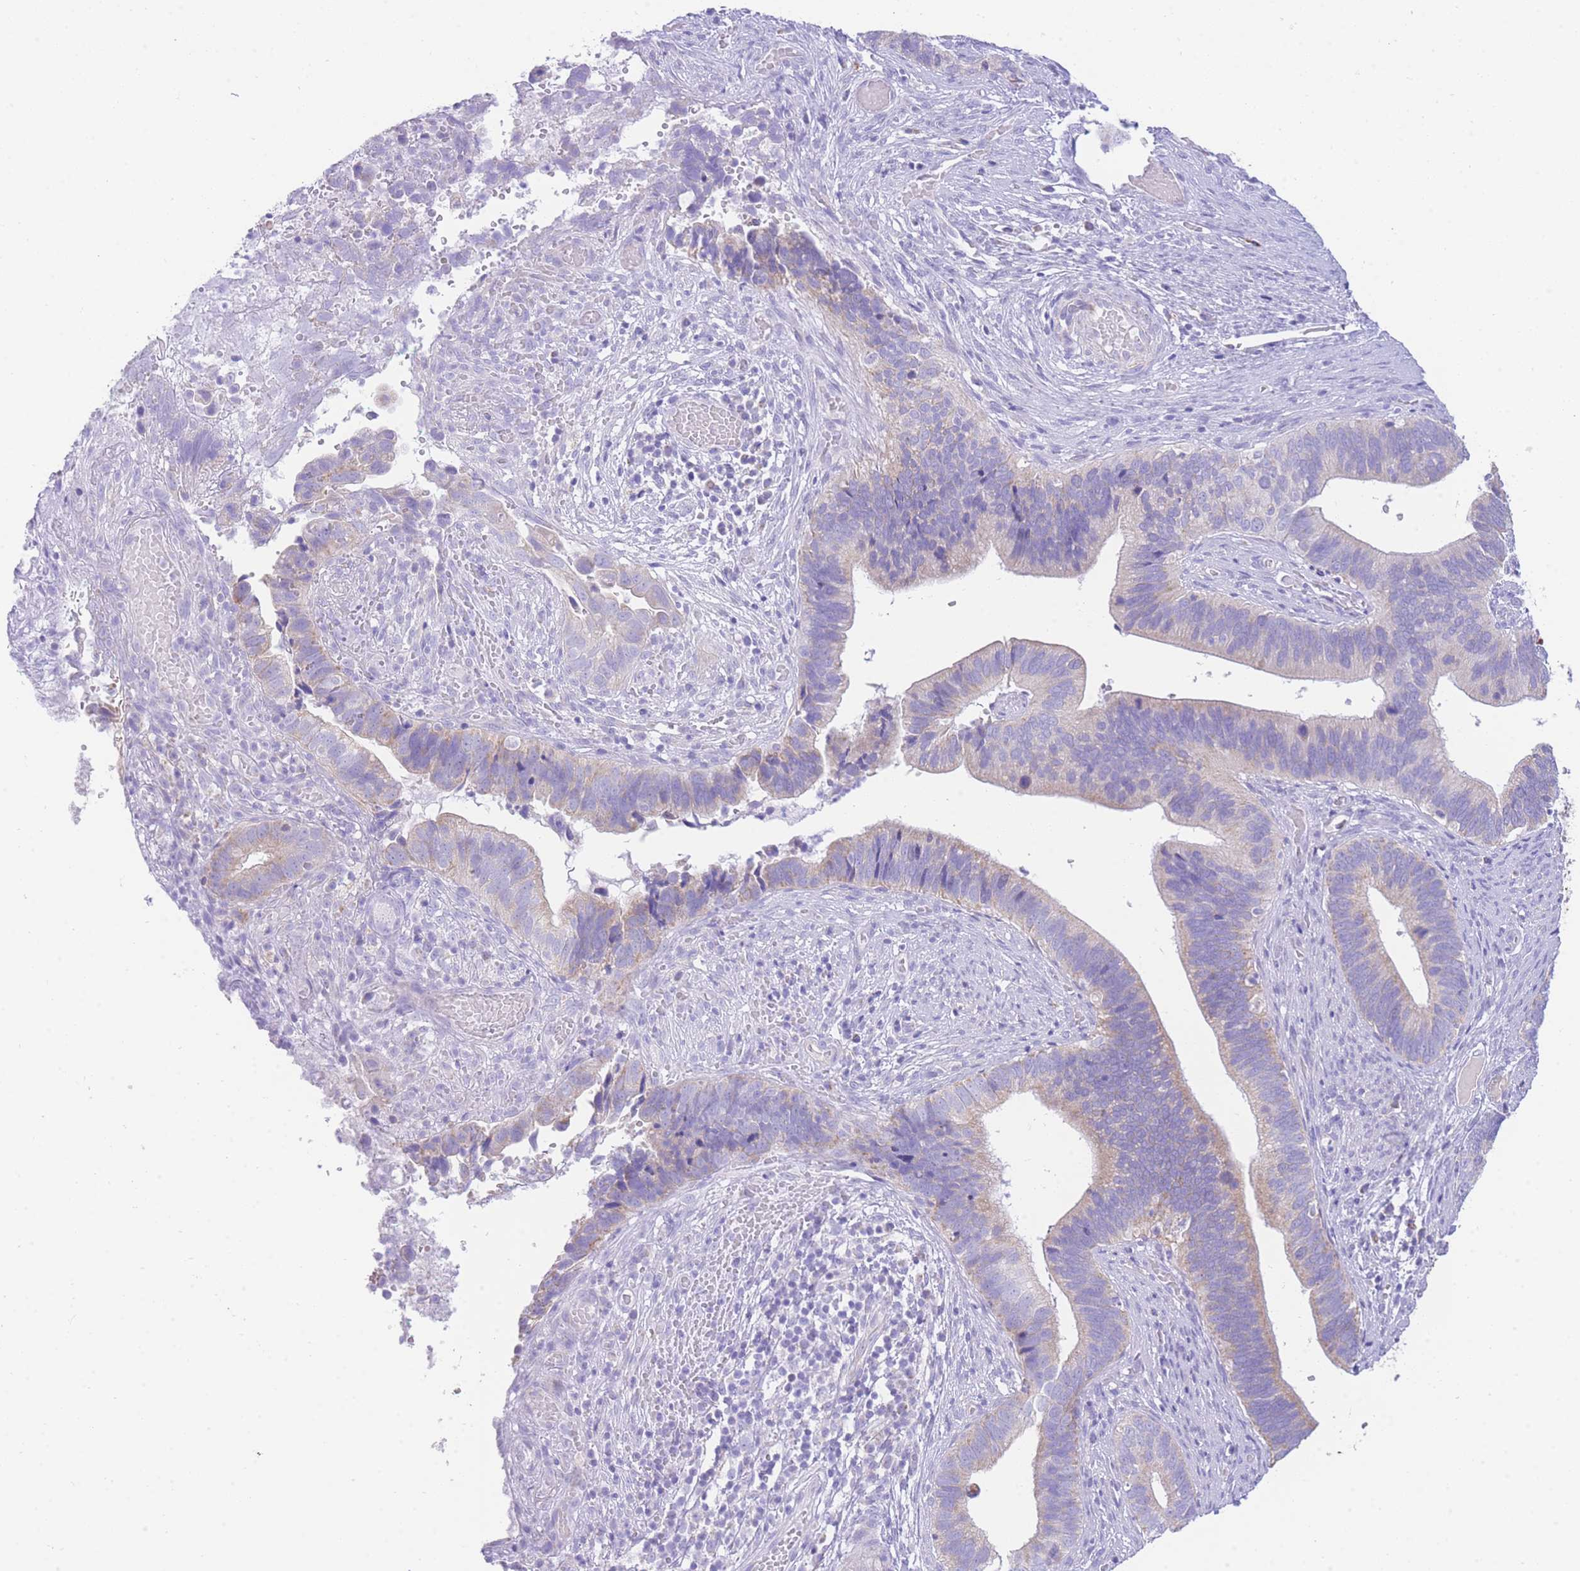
{"staining": {"intensity": "weak", "quantity": "<25%", "location": "cytoplasmic/membranous"}, "tissue": "cervical cancer", "cell_type": "Tumor cells", "image_type": "cancer", "snomed": [{"axis": "morphology", "description": "Adenocarcinoma, NOS"}, {"axis": "topography", "description": "Cervix"}], "caption": "High power microscopy photomicrograph of an immunohistochemistry (IHC) histopathology image of adenocarcinoma (cervical), revealing no significant expression in tumor cells.", "gene": "ACSM4", "patient": {"sex": "female", "age": 42}}